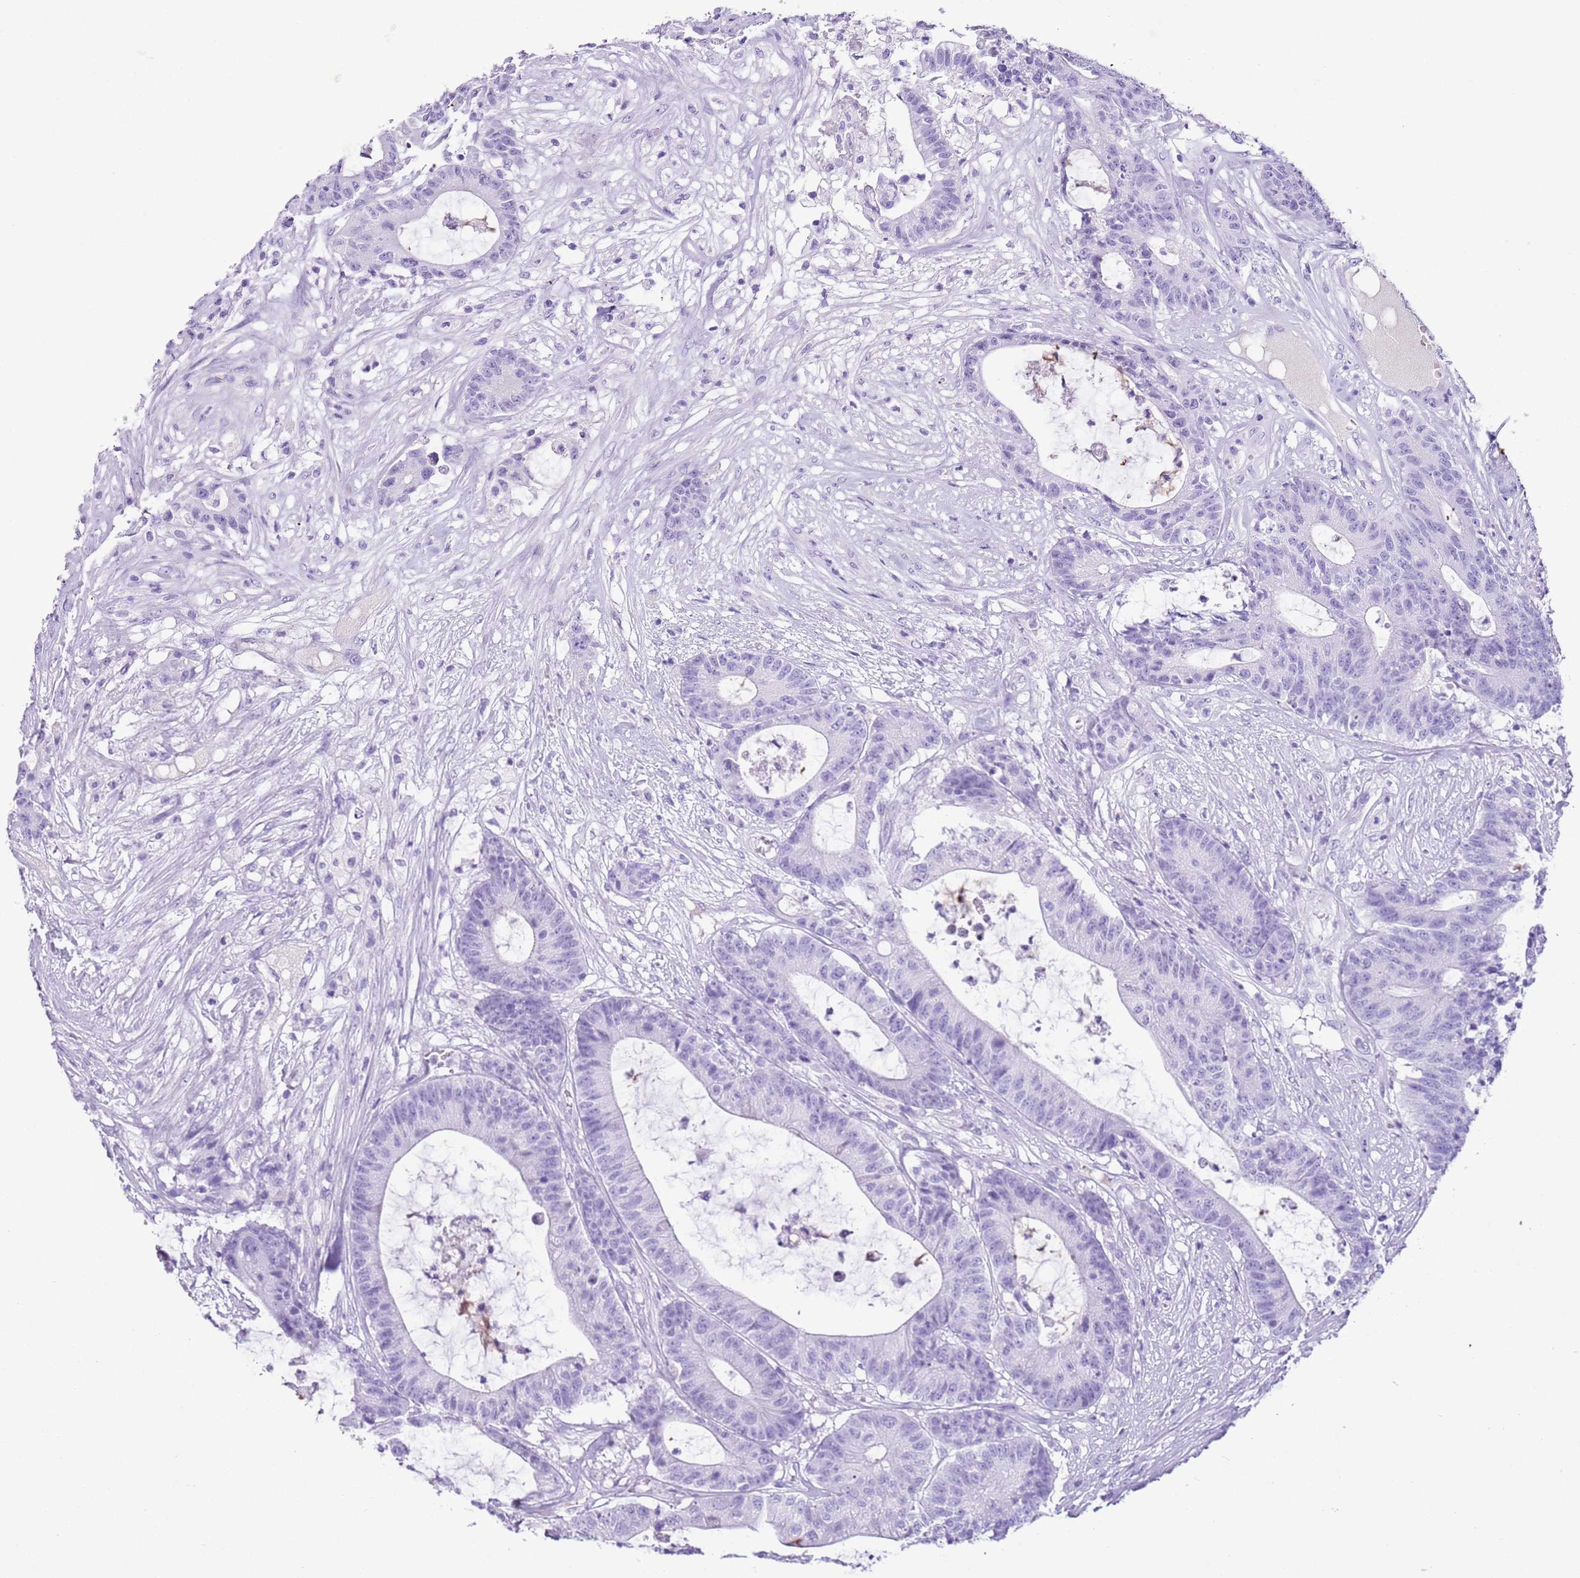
{"staining": {"intensity": "negative", "quantity": "none", "location": "none"}, "tissue": "colorectal cancer", "cell_type": "Tumor cells", "image_type": "cancer", "snomed": [{"axis": "morphology", "description": "Adenocarcinoma, NOS"}, {"axis": "topography", "description": "Colon"}], "caption": "Photomicrograph shows no protein positivity in tumor cells of colorectal cancer (adenocarcinoma) tissue.", "gene": "IGKV3D-11", "patient": {"sex": "female", "age": 84}}